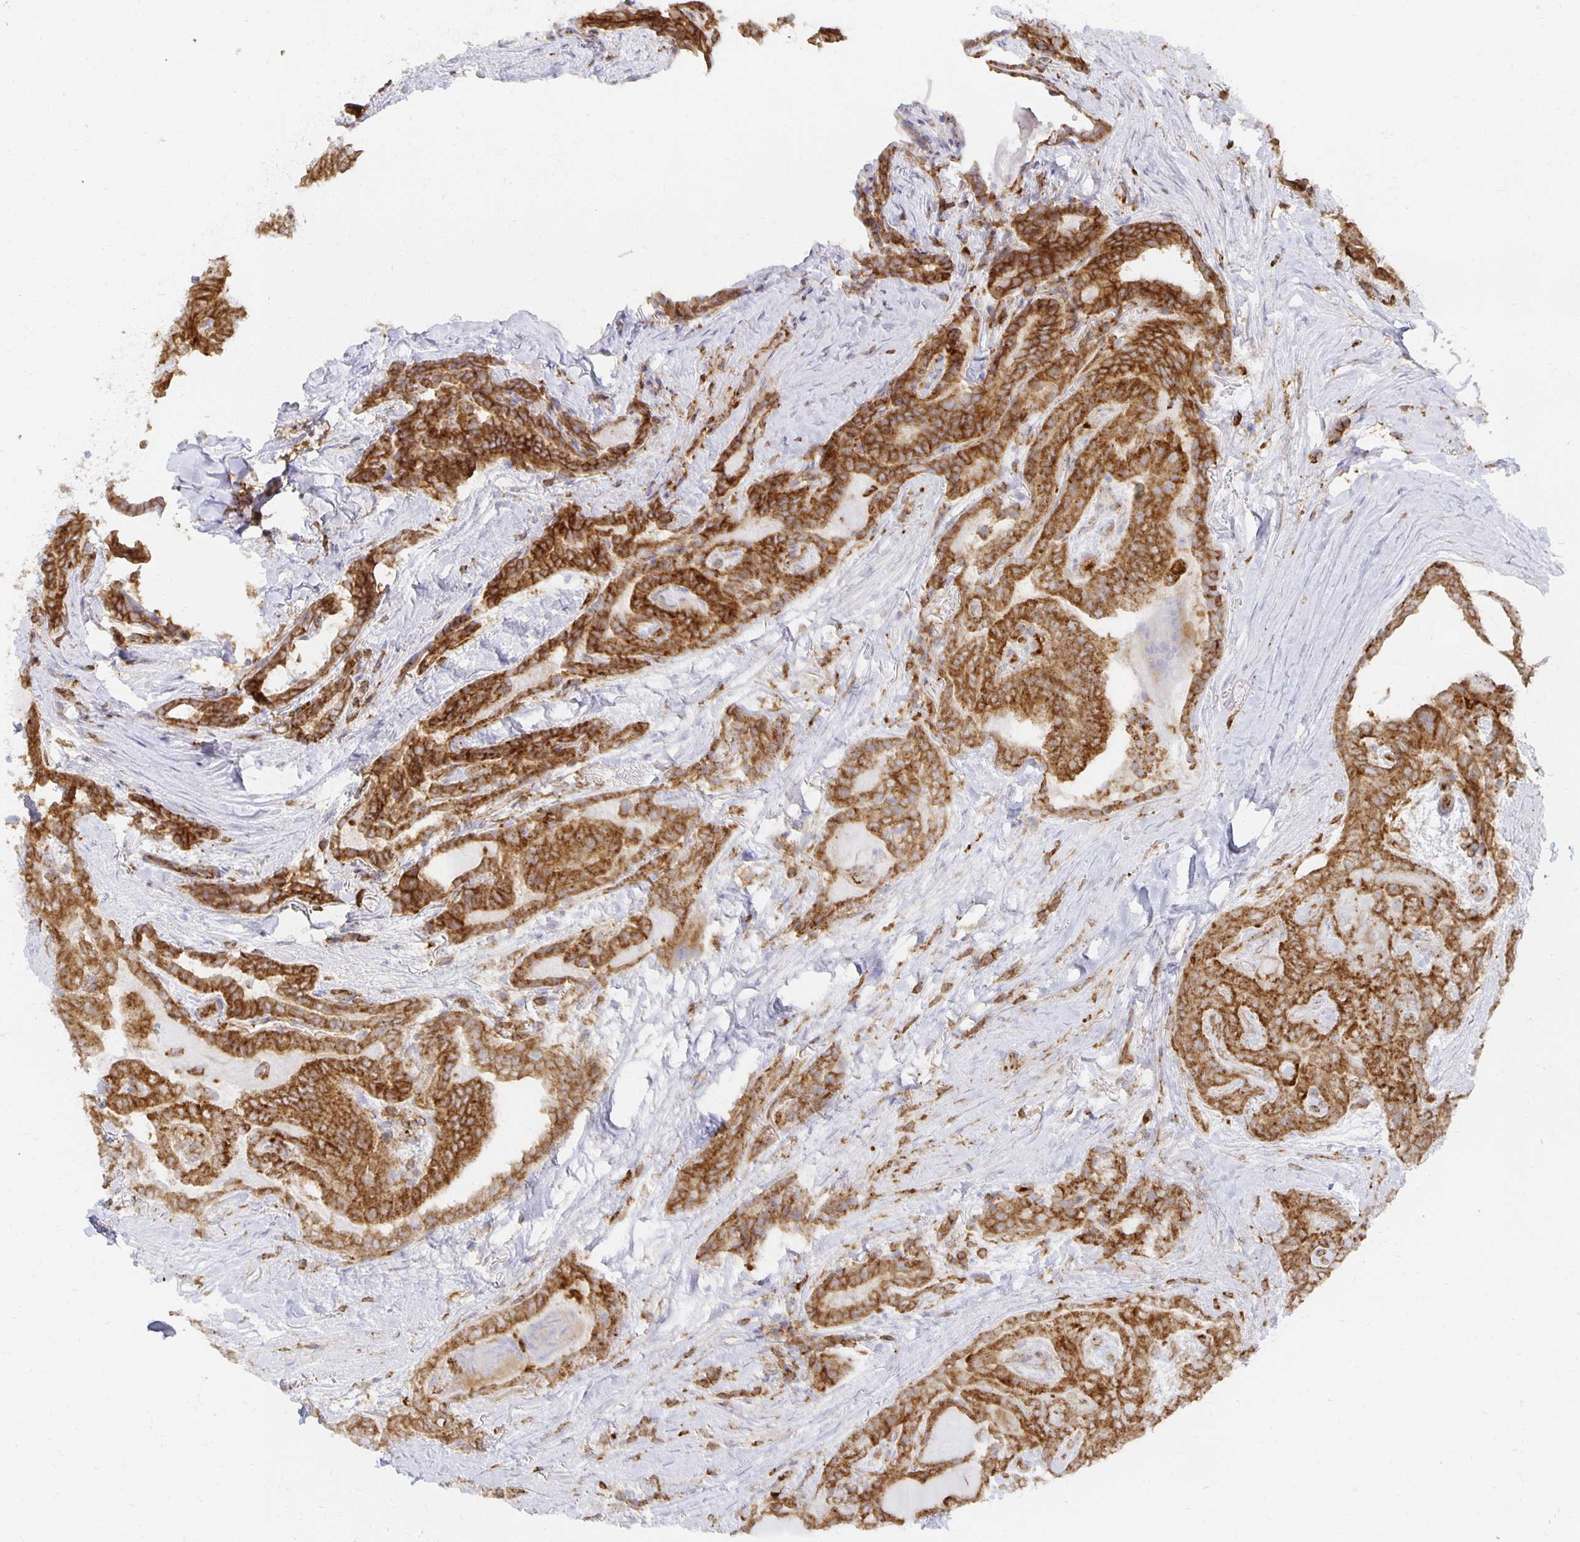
{"staining": {"intensity": "strong", "quantity": ">75%", "location": "cytoplasmic/membranous"}, "tissue": "thyroid cancer", "cell_type": "Tumor cells", "image_type": "cancer", "snomed": [{"axis": "morphology", "description": "Papillary adenocarcinoma, NOS"}, {"axis": "topography", "description": "Thyroid gland"}], "caption": "Protein expression analysis of human thyroid papillary adenocarcinoma reveals strong cytoplasmic/membranous expression in approximately >75% of tumor cells.", "gene": "TAAR1", "patient": {"sex": "female", "age": 61}}